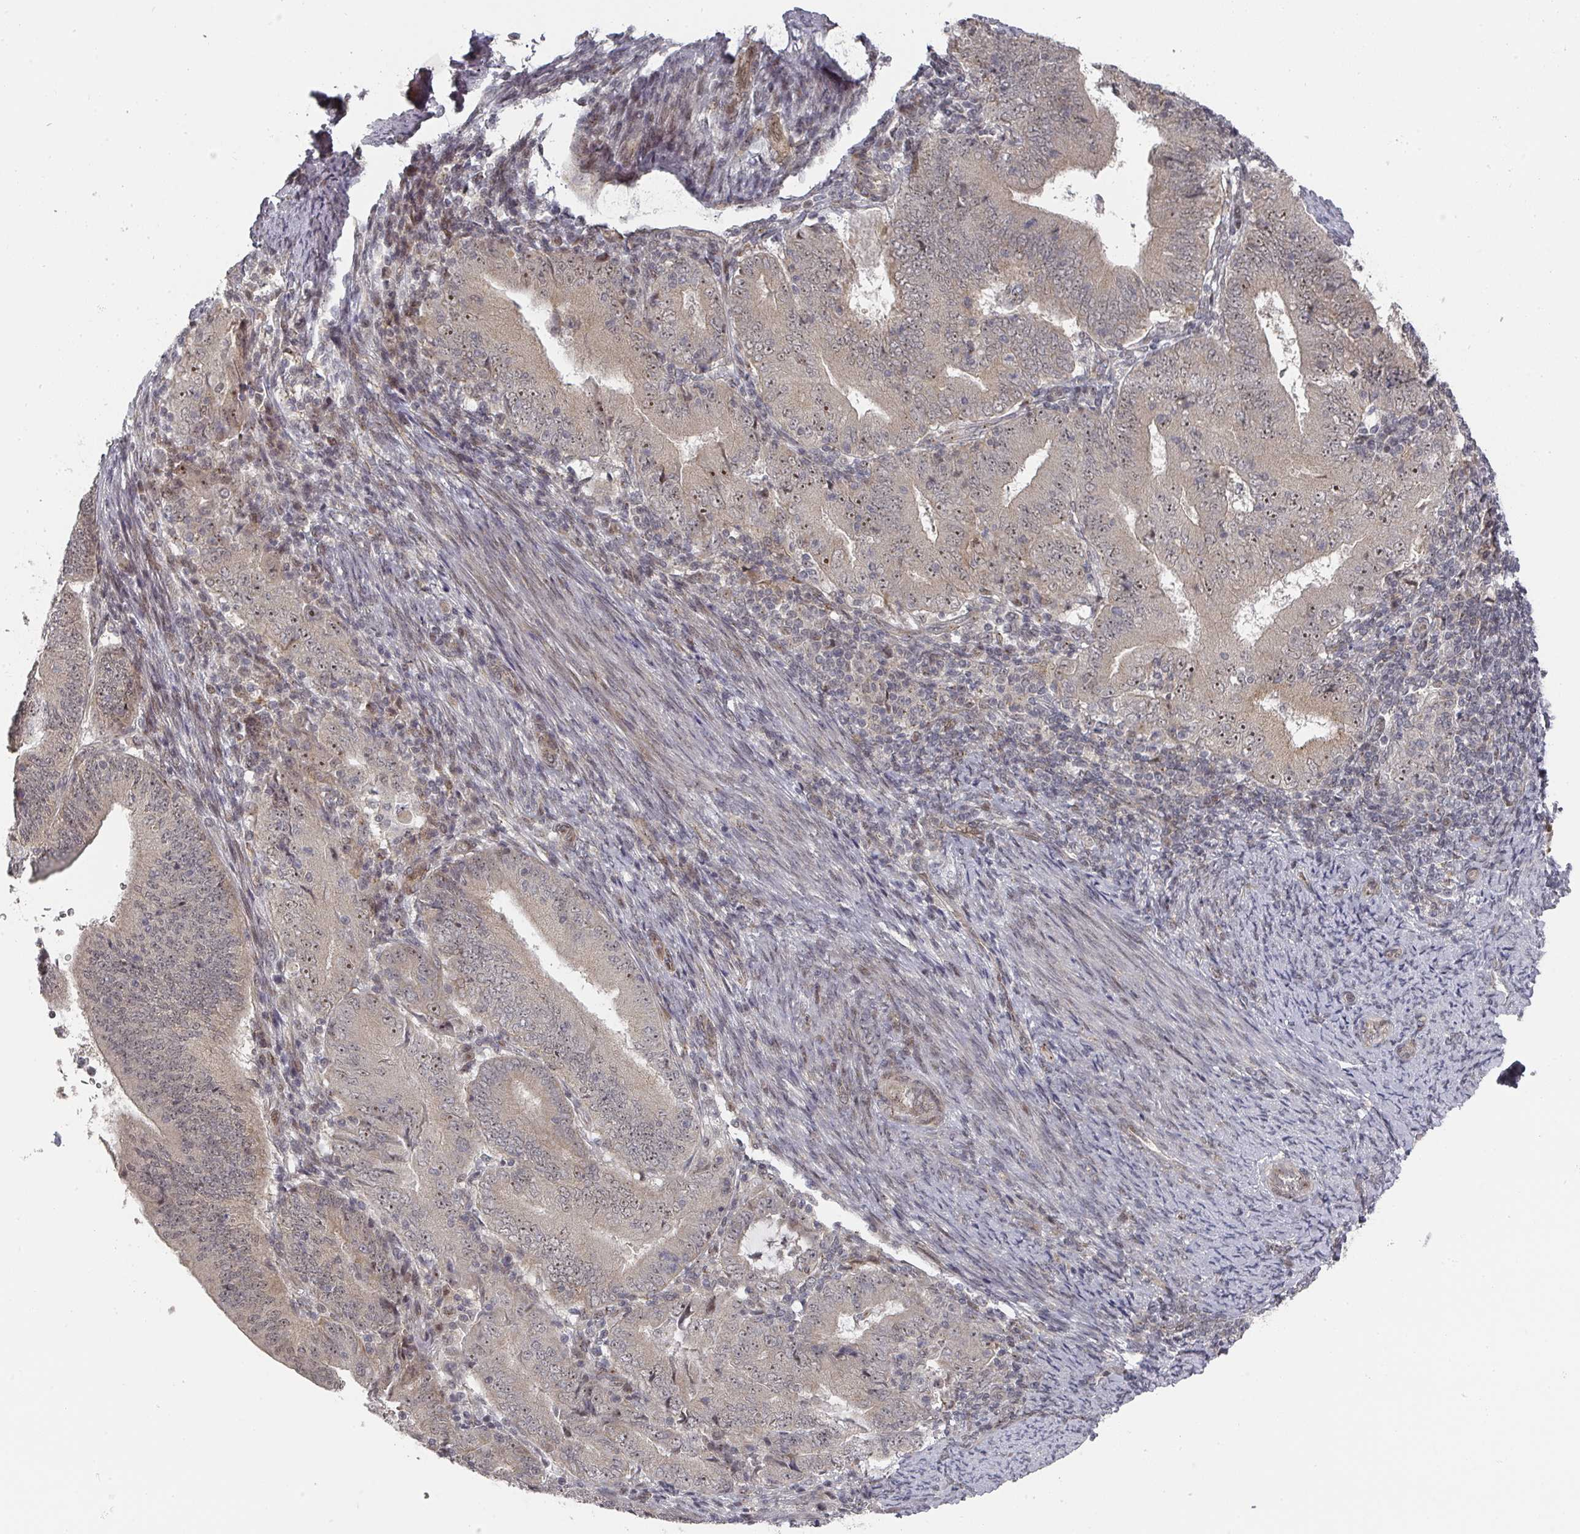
{"staining": {"intensity": "weak", "quantity": "25%-75%", "location": "cytoplasmic/membranous,nuclear"}, "tissue": "endometrial cancer", "cell_type": "Tumor cells", "image_type": "cancer", "snomed": [{"axis": "morphology", "description": "Adenocarcinoma, NOS"}, {"axis": "topography", "description": "Endometrium"}], "caption": "Immunohistochemistry image of human adenocarcinoma (endometrial) stained for a protein (brown), which shows low levels of weak cytoplasmic/membranous and nuclear expression in approximately 25%-75% of tumor cells.", "gene": "KIF1C", "patient": {"sex": "female", "age": 70}}